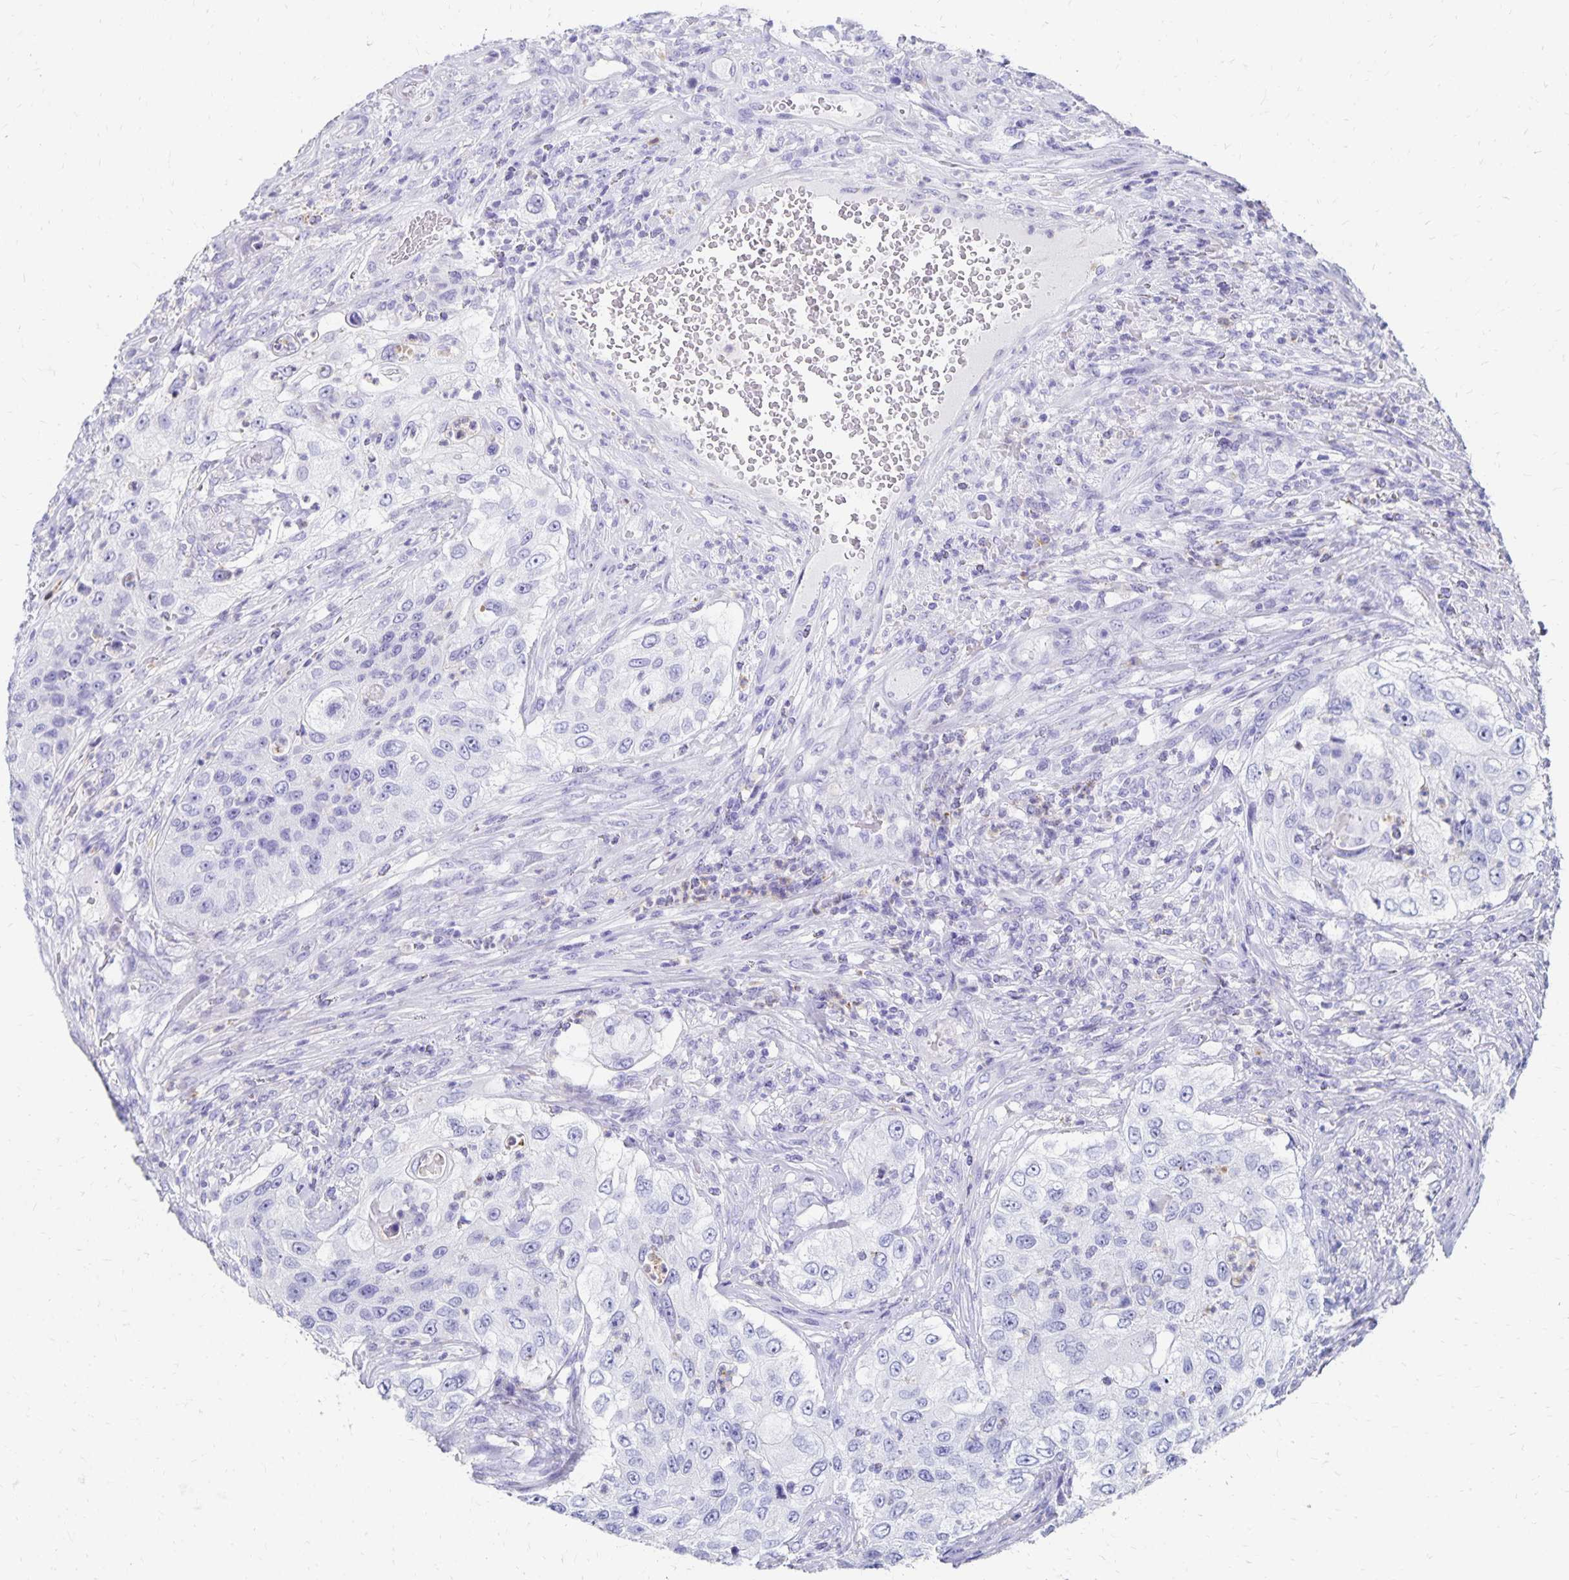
{"staining": {"intensity": "negative", "quantity": "none", "location": "none"}, "tissue": "urothelial cancer", "cell_type": "Tumor cells", "image_type": "cancer", "snomed": [{"axis": "morphology", "description": "Urothelial carcinoma, High grade"}, {"axis": "topography", "description": "Urinary bladder"}], "caption": "High-grade urothelial carcinoma was stained to show a protein in brown. There is no significant expression in tumor cells.", "gene": "DYNLT4", "patient": {"sex": "female", "age": 60}}